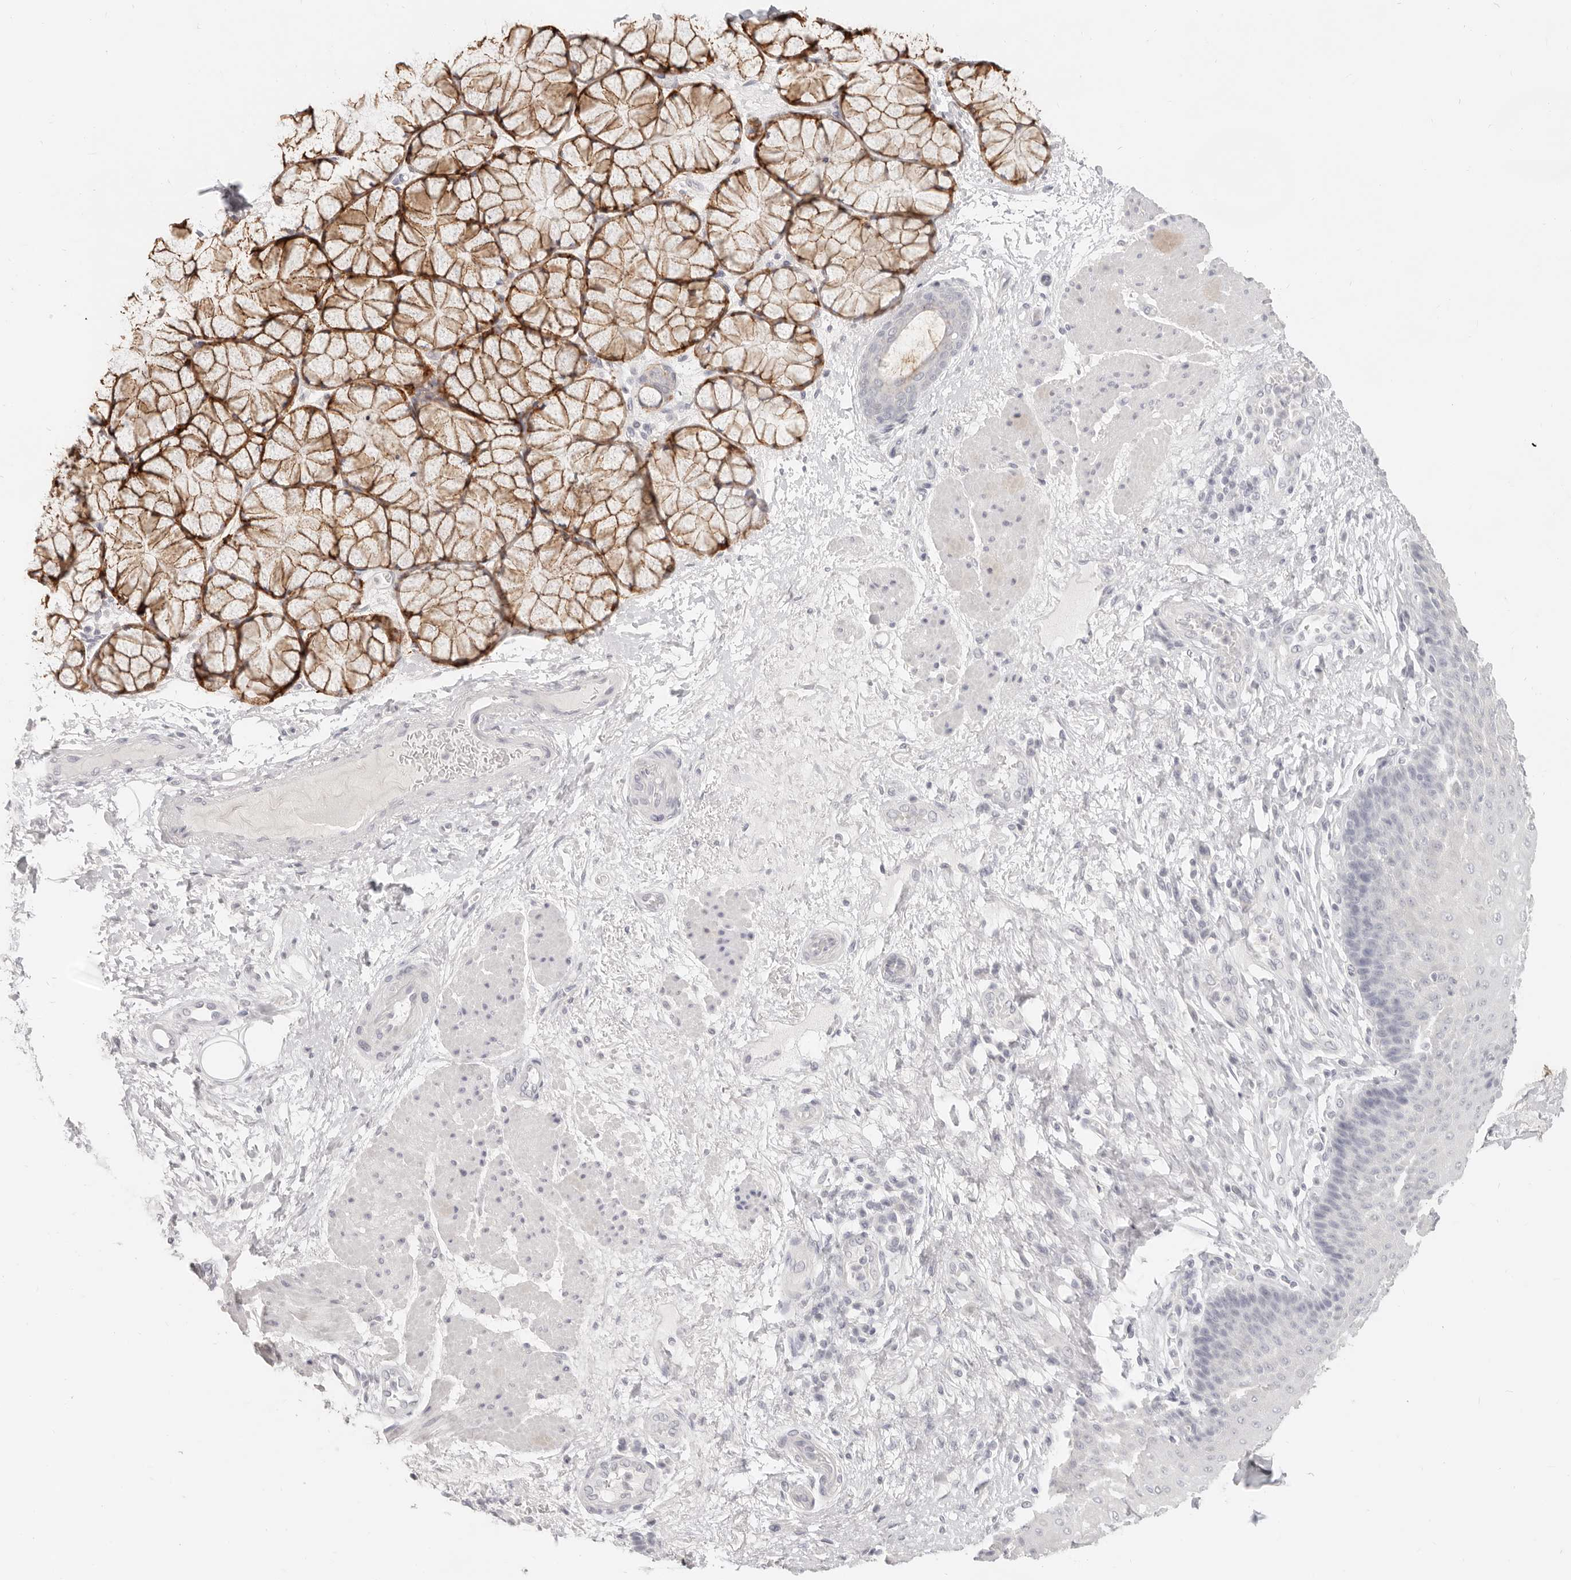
{"staining": {"intensity": "negative", "quantity": "none", "location": "none"}, "tissue": "esophagus", "cell_type": "Squamous epithelial cells", "image_type": "normal", "snomed": [{"axis": "morphology", "description": "Normal tissue, NOS"}, {"axis": "topography", "description": "Esophagus"}], "caption": "The image reveals no staining of squamous epithelial cells in benign esophagus.", "gene": "EPCAM", "patient": {"sex": "male", "age": 54}}